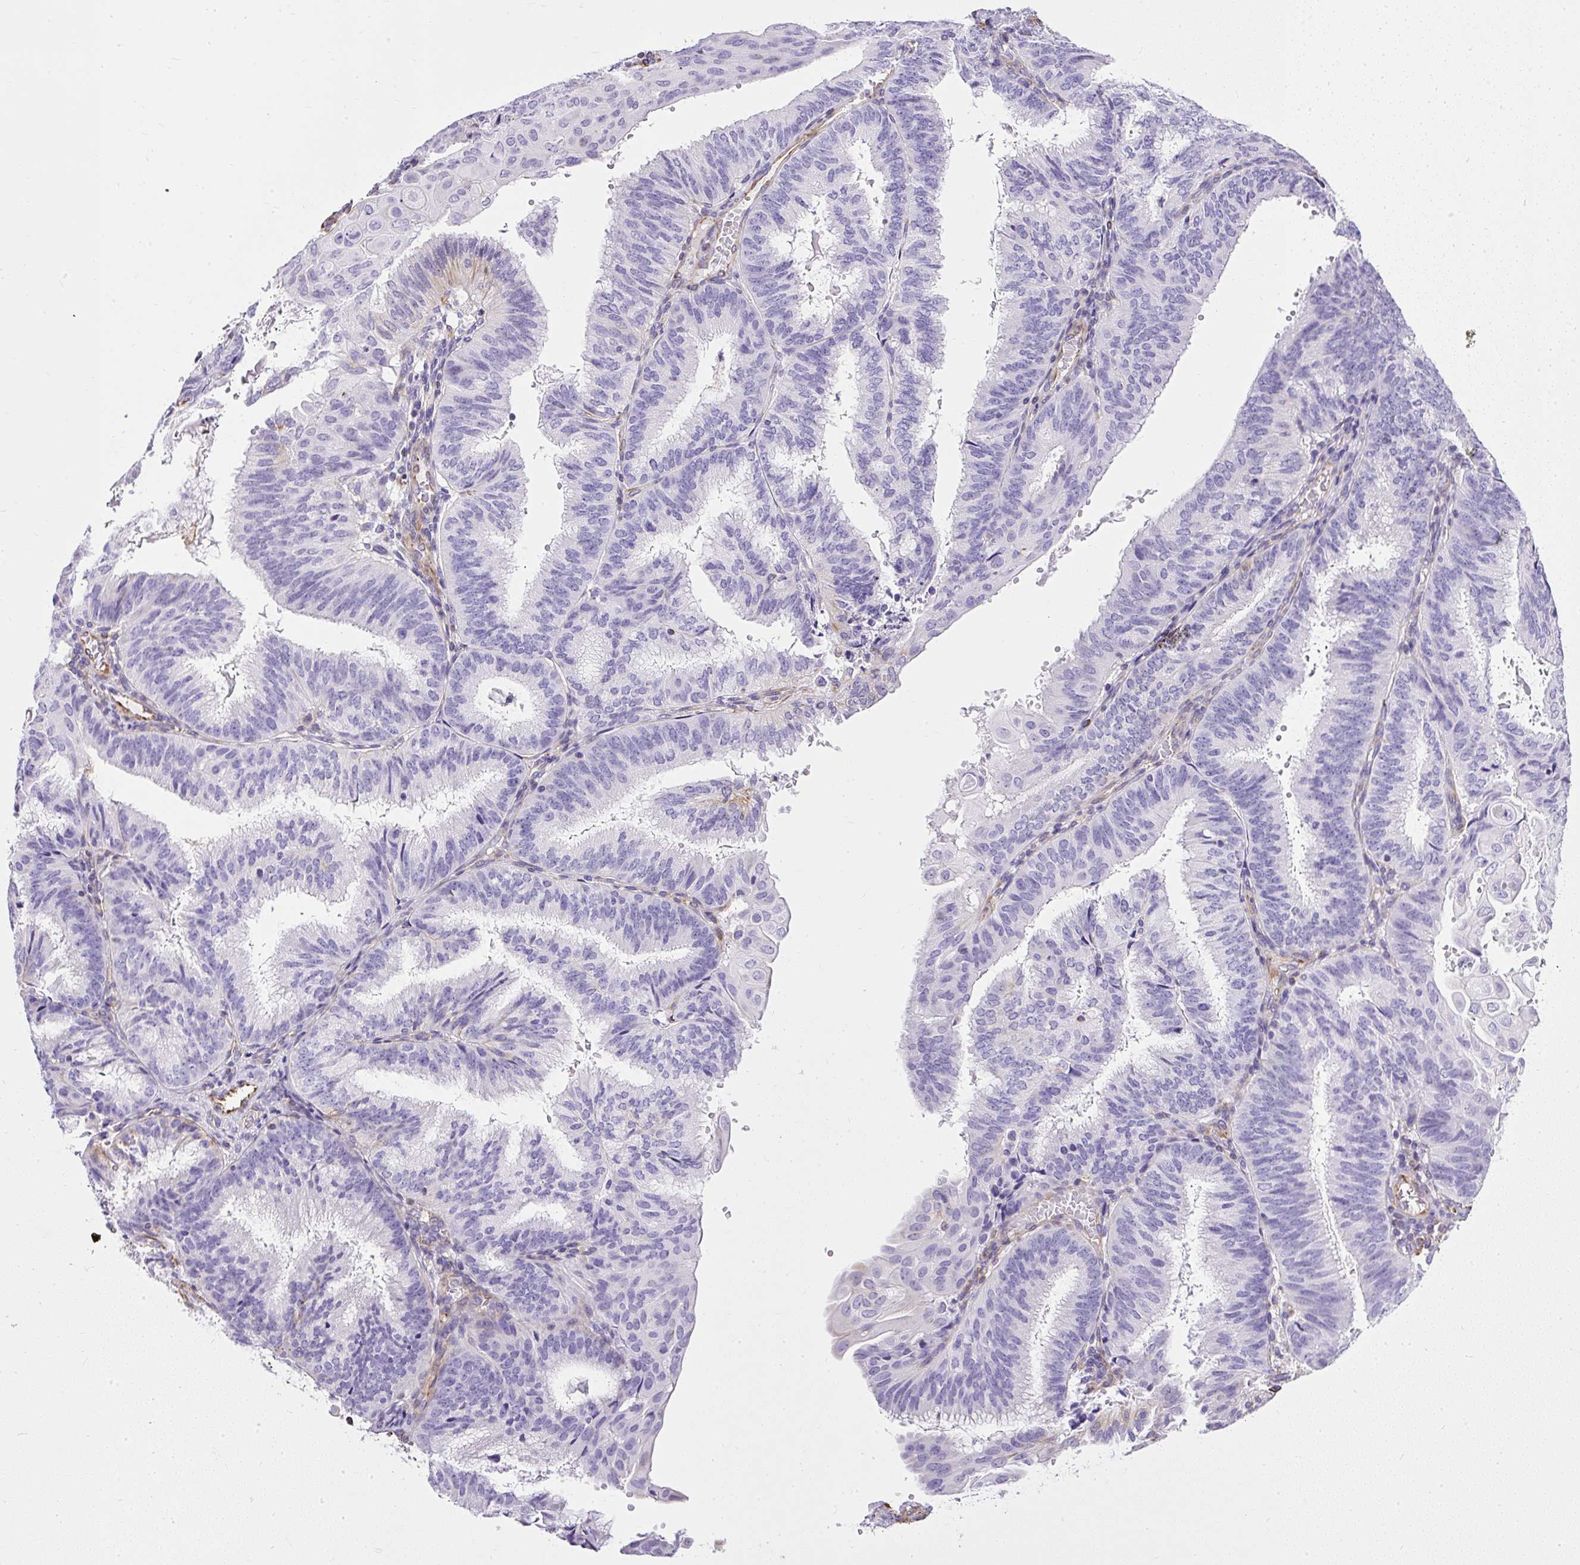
{"staining": {"intensity": "negative", "quantity": "none", "location": "none"}, "tissue": "endometrial cancer", "cell_type": "Tumor cells", "image_type": "cancer", "snomed": [{"axis": "morphology", "description": "Adenocarcinoma, NOS"}, {"axis": "topography", "description": "Endometrium"}], "caption": "This is a histopathology image of immunohistochemistry staining of adenocarcinoma (endometrial), which shows no staining in tumor cells.", "gene": "PLS1", "patient": {"sex": "female", "age": 49}}